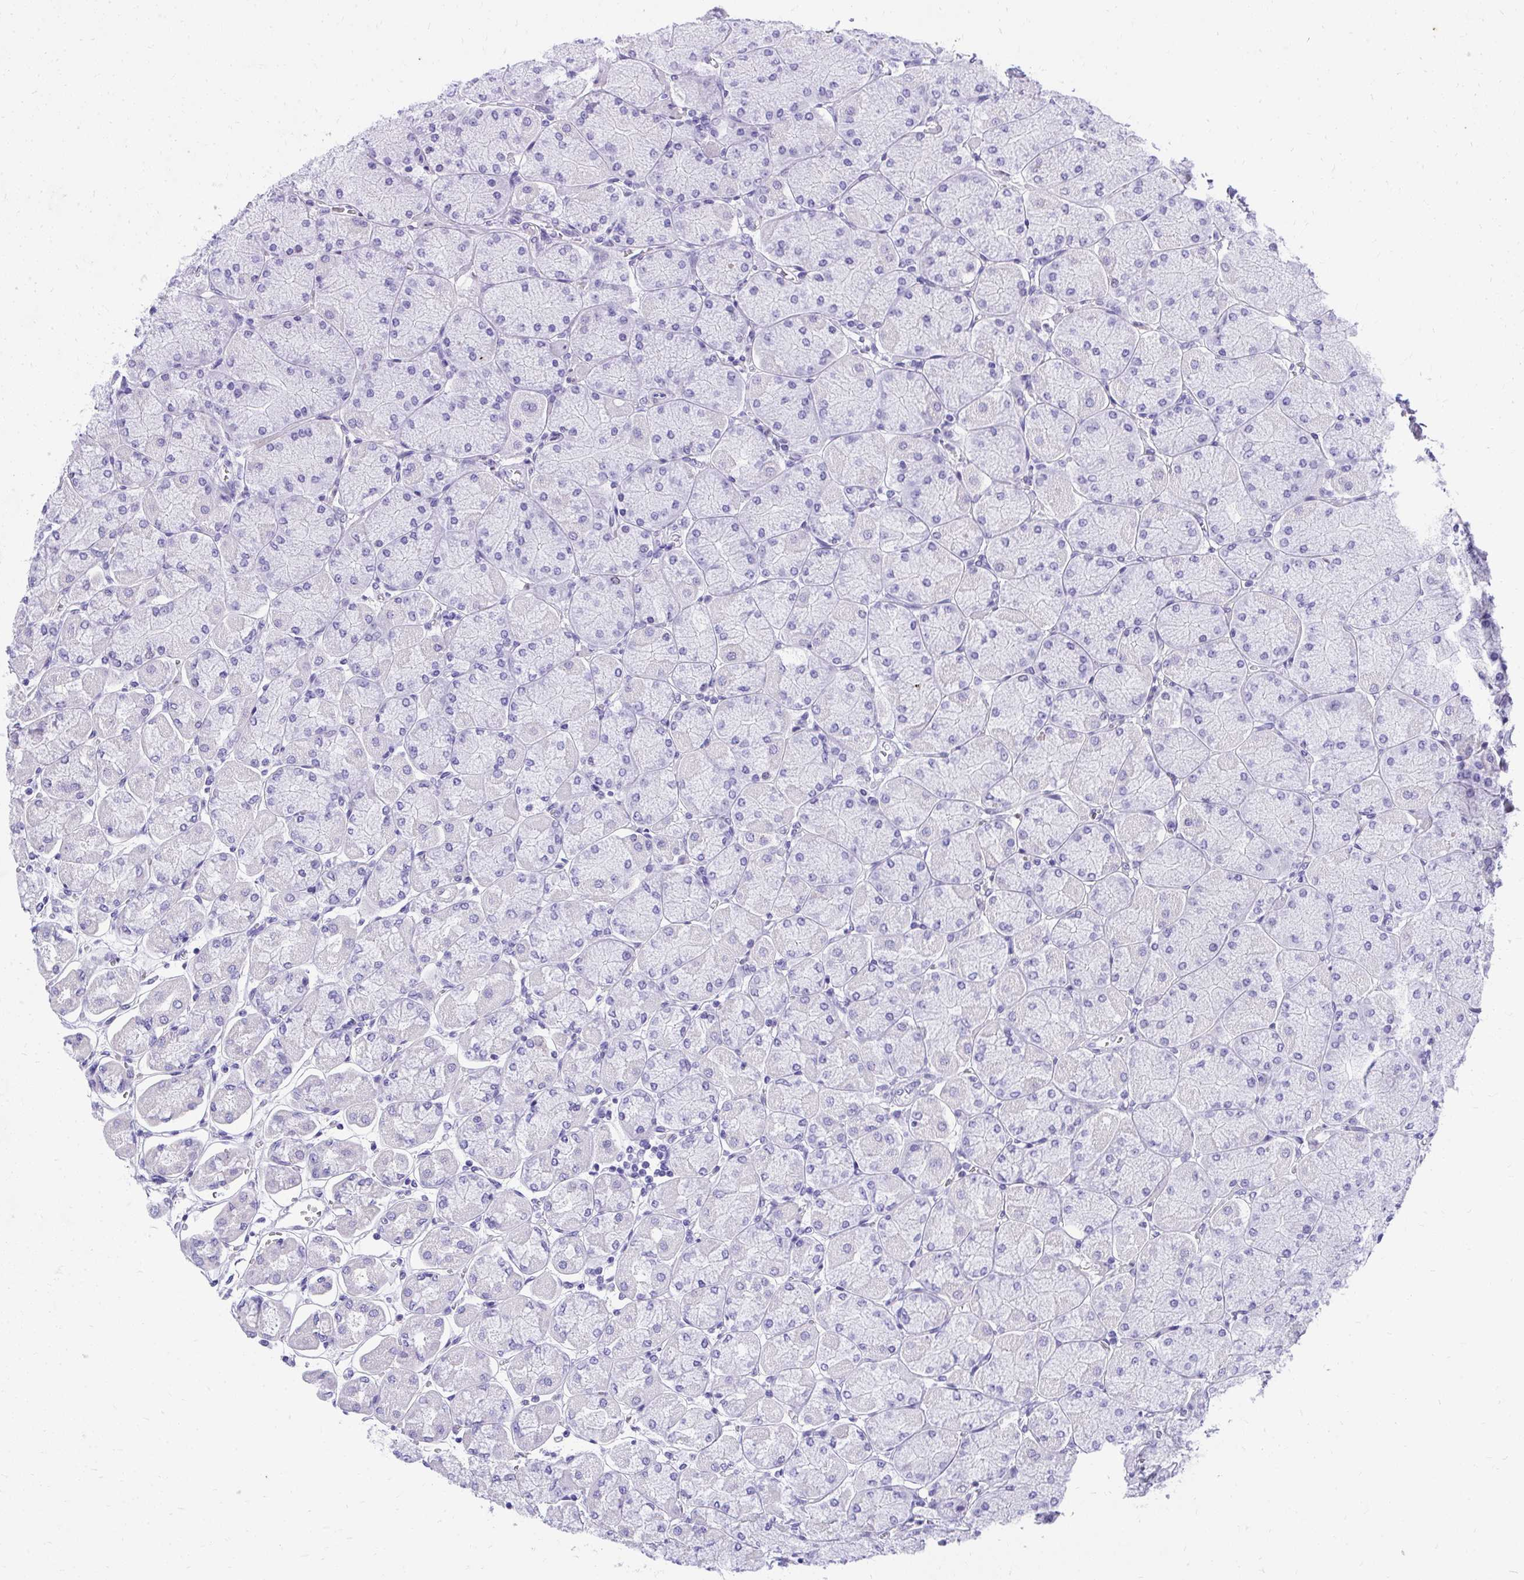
{"staining": {"intensity": "negative", "quantity": "none", "location": "none"}, "tissue": "stomach", "cell_type": "Glandular cells", "image_type": "normal", "snomed": [{"axis": "morphology", "description": "Normal tissue, NOS"}, {"axis": "topography", "description": "Stomach, upper"}], "caption": "Immunohistochemical staining of benign human stomach displays no significant positivity in glandular cells.", "gene": "KLK1", "patient": {"sex": "female", "age": 56}}